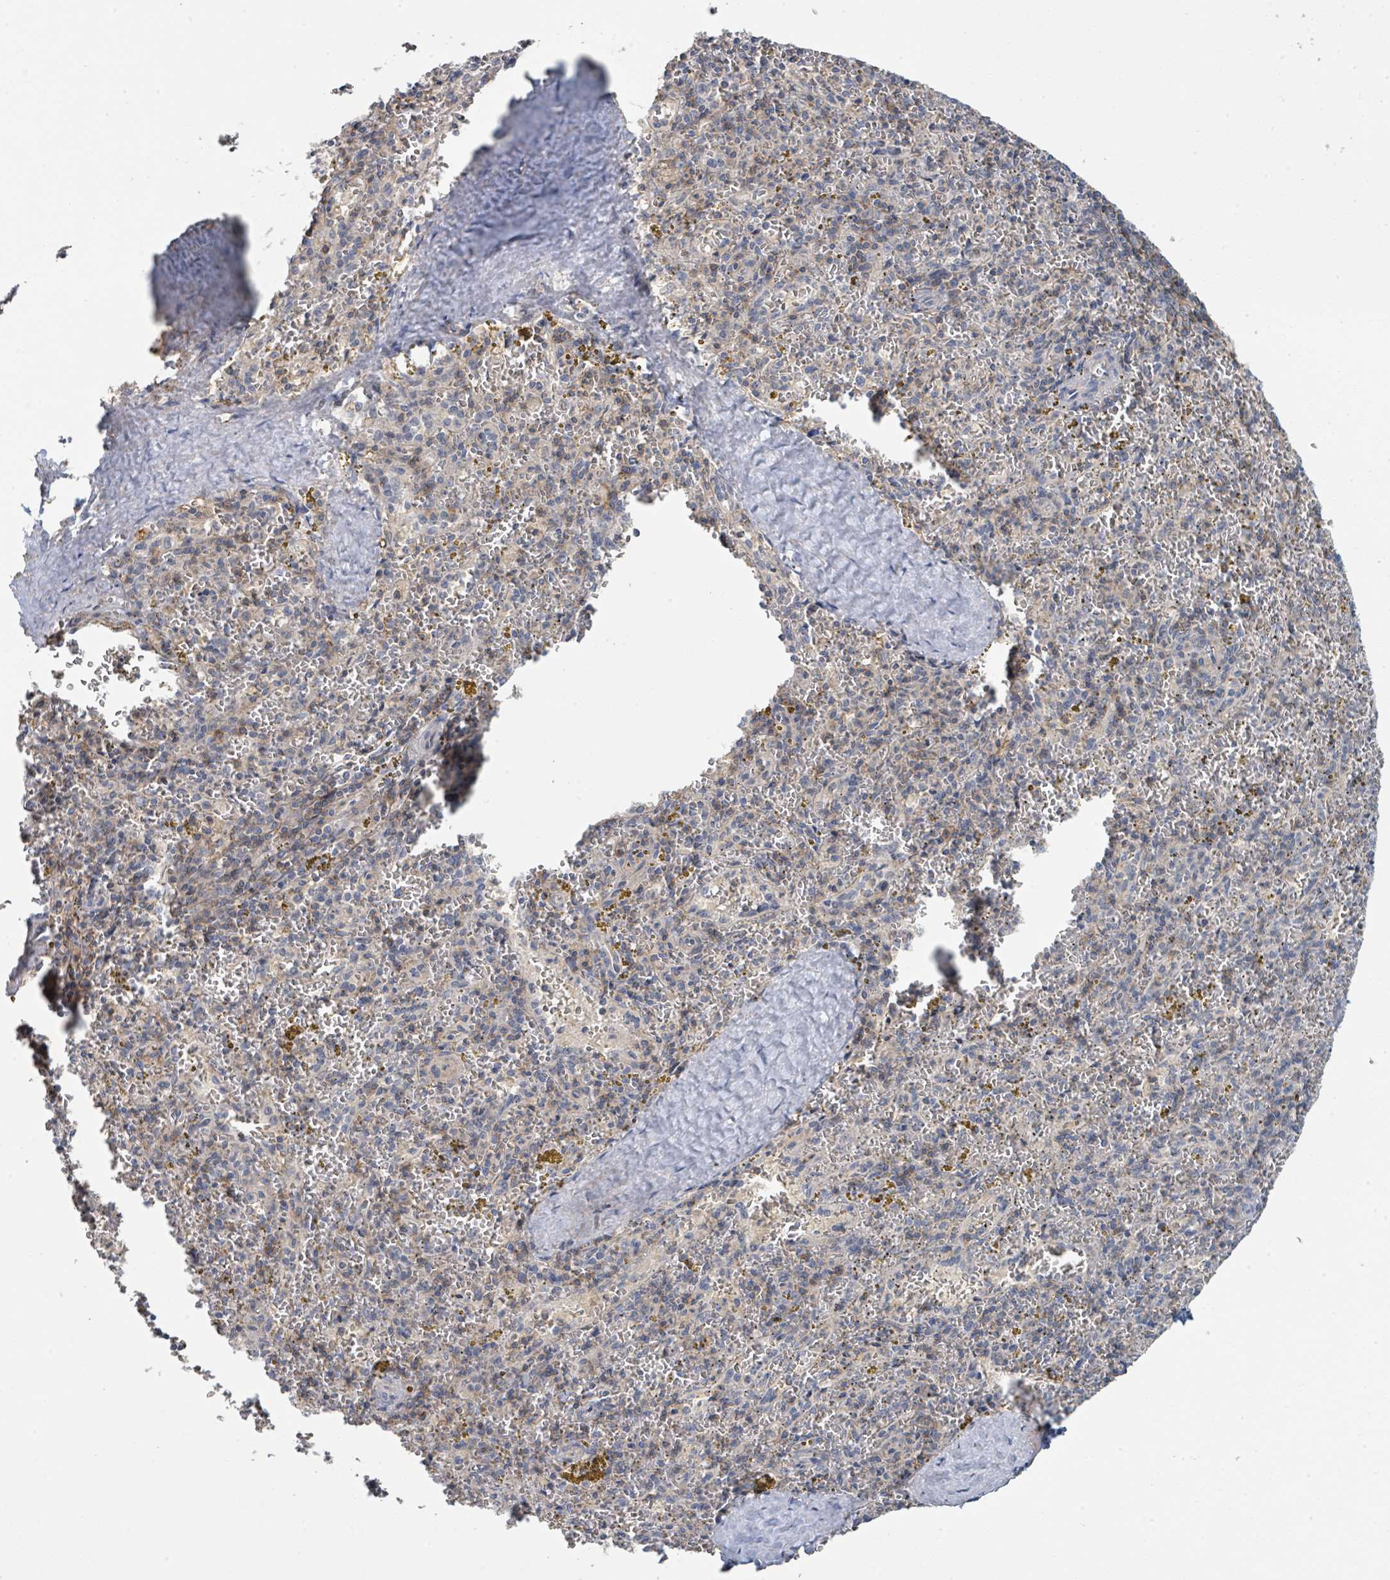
{"staining": {"intensity": "negative", "quantity": "none", "location": "none"}, "tissue": "spleen", "cell_type": "Cells in red pulp", "image_type": "normal", "snomed": [{"axis": "morphology", "description": "Normal tissue, NOS"}, {"axis": "topography", "description": "Spleen"}], "caption": "Micrograph shows no protein expression in cells in red pulp of normal spleen. (Immunohistochemistry (ihc), brightfield microscopy, high magnification).", "gene": "LRRC42", "patient": {"sex": "male", "age": 57}}